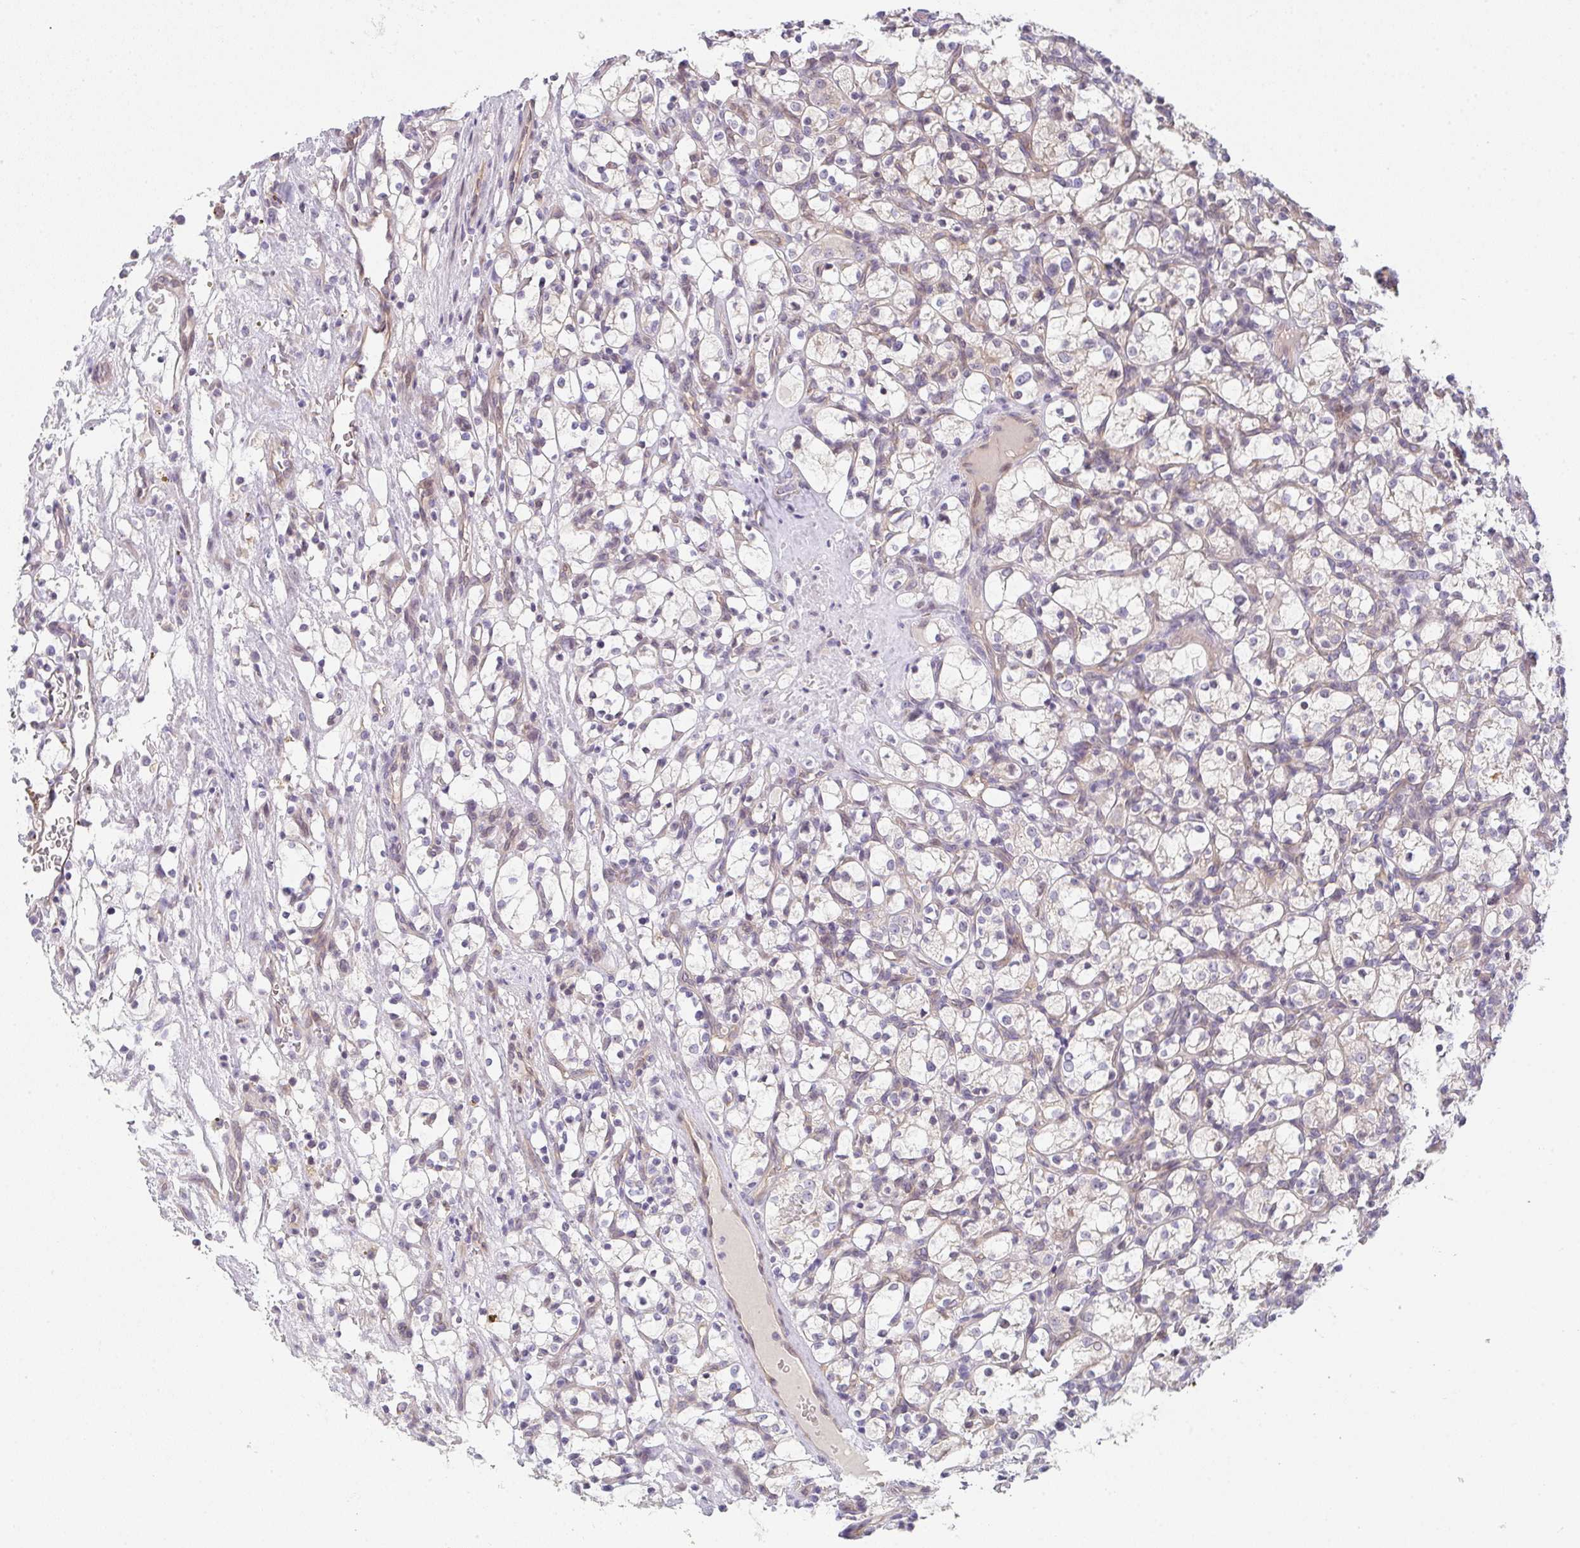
{"staining": {"intensity": "negative", "quantity": "none", "location": "none"}, "tissue": "renal cancer", "cell_type": "Tumor cells", "image_type": "cancer", "snomed": [{"axis": "morphology", "description": "Adenocarcinoma, NOS"}, {"axis": "topography", "description": "Kidney"}], "caption": "Immunohistochemistry (IHC) image of neoplastic tissue: human renal cancer stained with DAB (3,3'-diaminobenzidine) reveals no significant protein staining in tumor cells. Brightfield microscopy of immunohistochemistry stained with DAB (brown) and hematoxylin (blue), captured at high magnification.", "gene": "TNFRSF10A", "patient": {"sex": "female", "age": 69}}